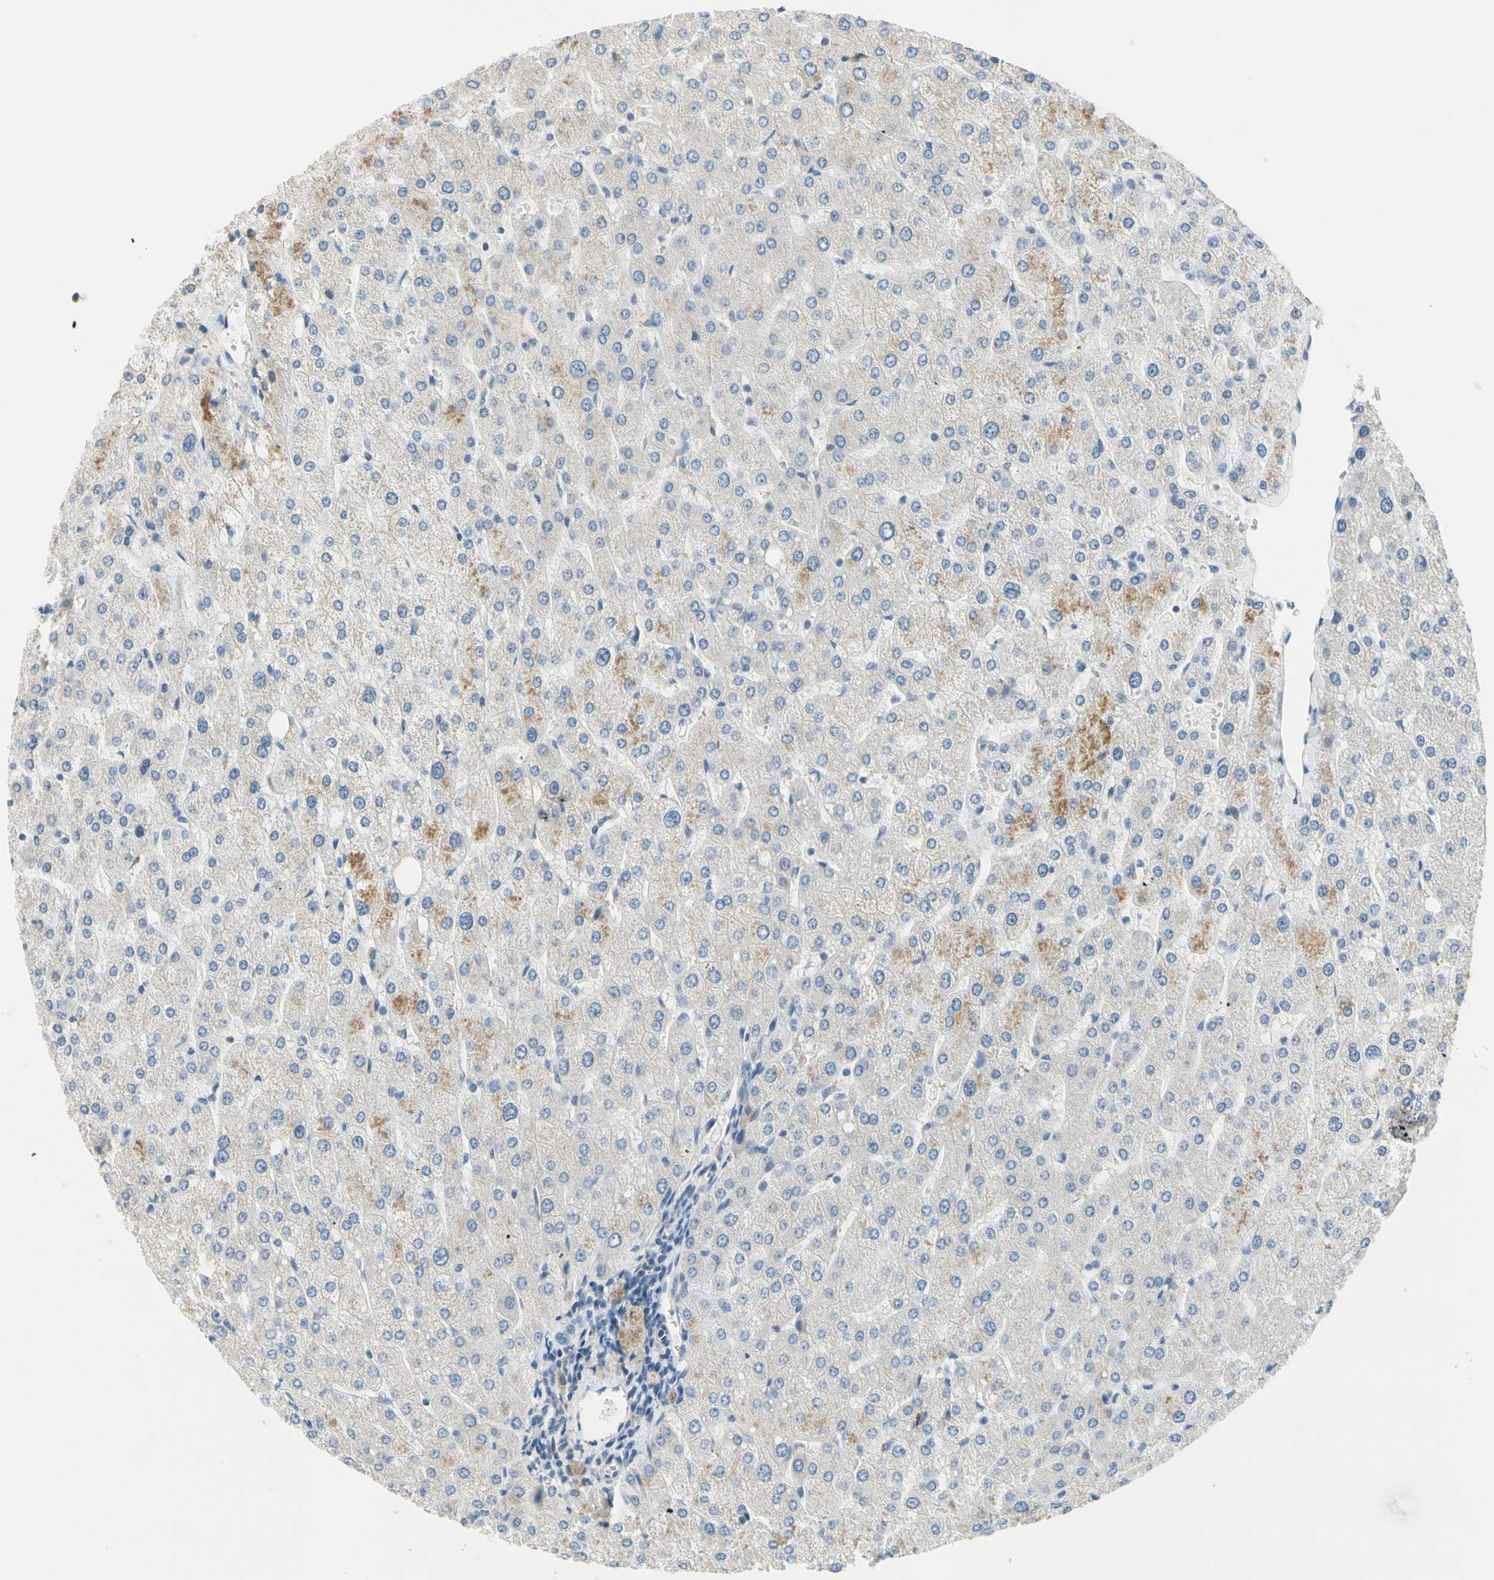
{"staining": {"intensity": "negative", "quantity": "none", "location": "none"}, "tissue": "liver", "cell_type": "Cholangiocytes", "image_type": "normal", "snomed": [{"axis": "morphology", "description": "Normal tissue, NOS"}, {"axis": "topography", "description": "Liver"}], "caption": "This is an immunohistochemistry (IHC) photomicrograph of benign human liver. There is no expression in cholangiocytes.", "gene": "CKAP2", "patient": {"sex": "male", "age": 55}}